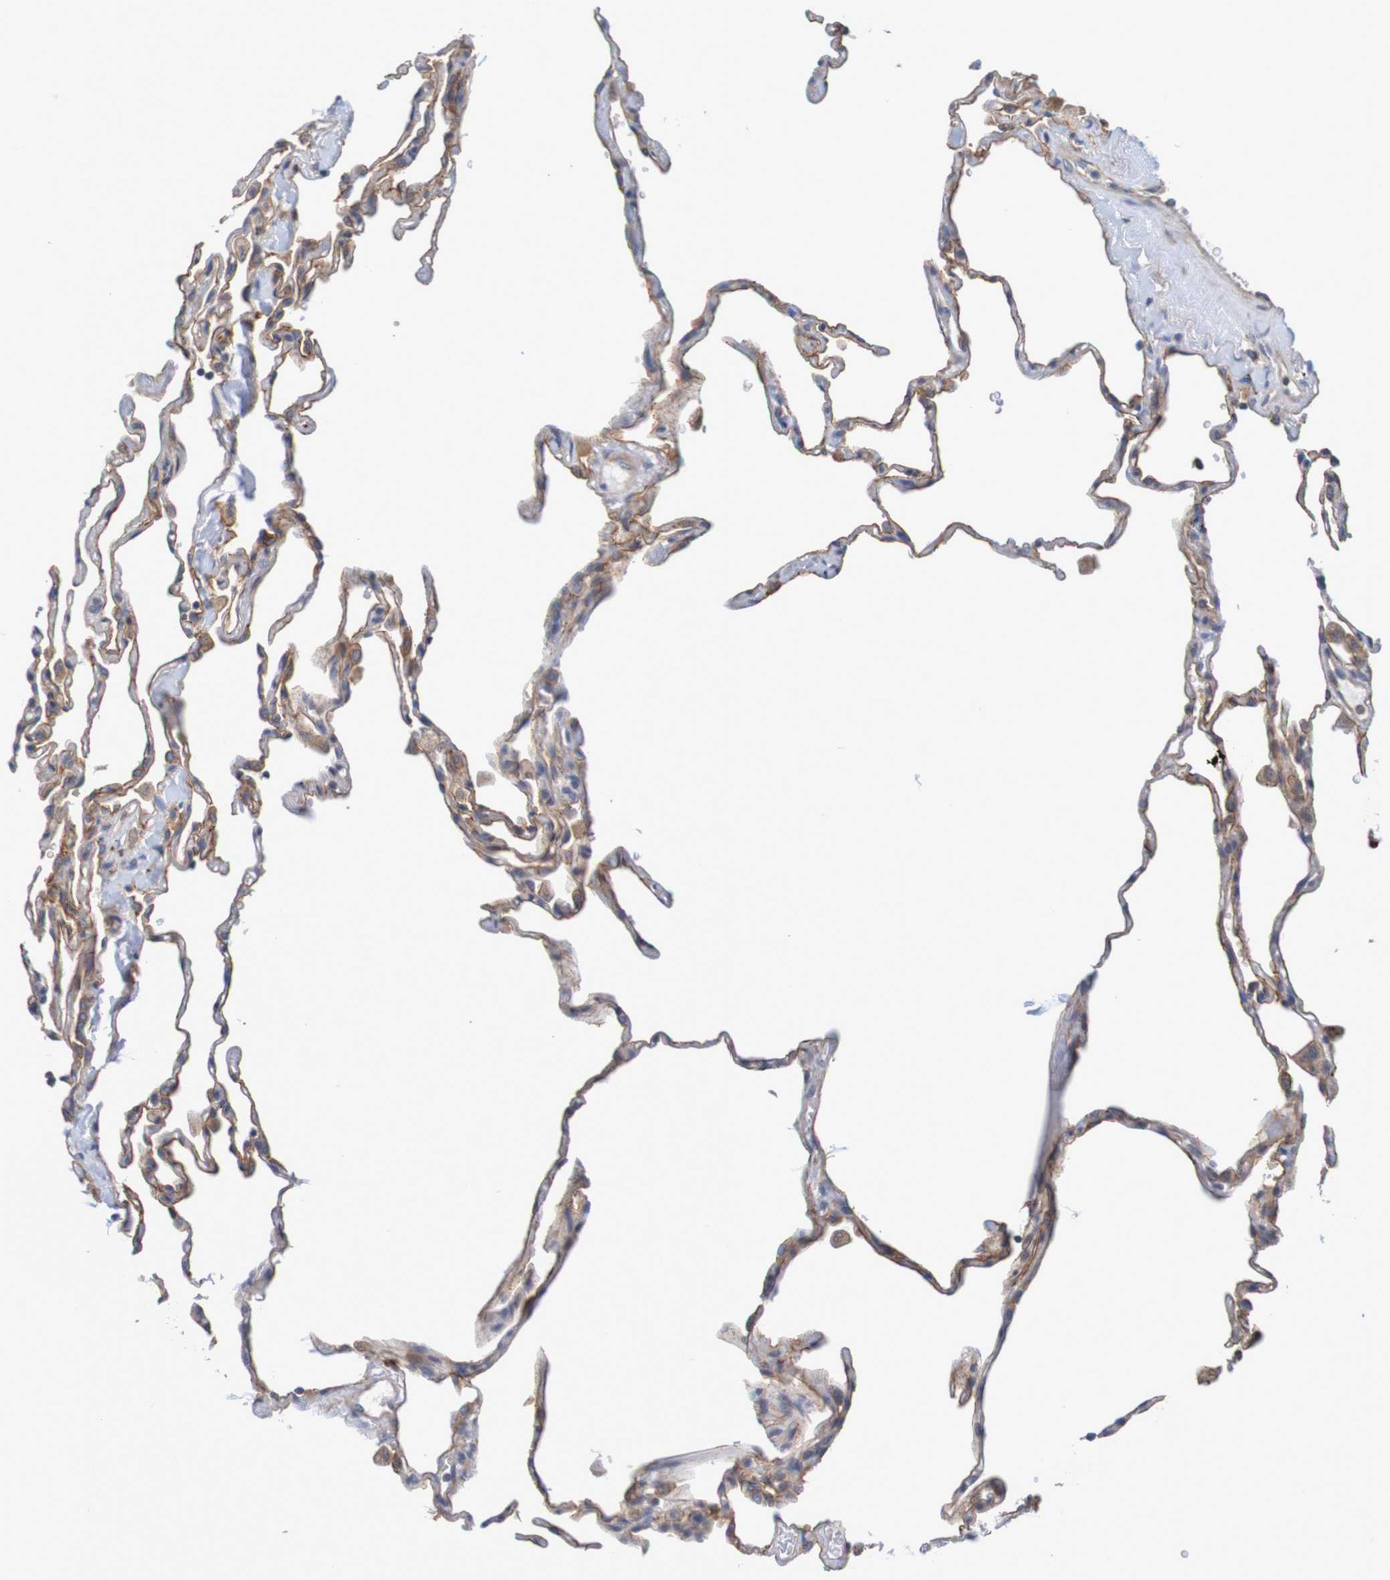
{"staining": {"intensity": "moderate", "quantity": ">75%", "location": "cytoplasmic/membranous"}, "tissue": "lung", "cell_type": "Alveolar cells", "image_type": "normal", "snomed": [{"axis": "morphology", "description": "Normal tissue, NOS"}, {"axis": "topography", "description": "Lung"}], "caption": "Lung stained for a protein reveals moderate cytoplasmic/membranous positivity in alveolar cells. The protein is stained brown, and the nuclei are stained in blue (DAB (3,3'-diaminobenzidine) IHC with brightfield microscopy, high magnification).", "gene": "CLDN18", "patient": {"sex": "male", "age": 59}}